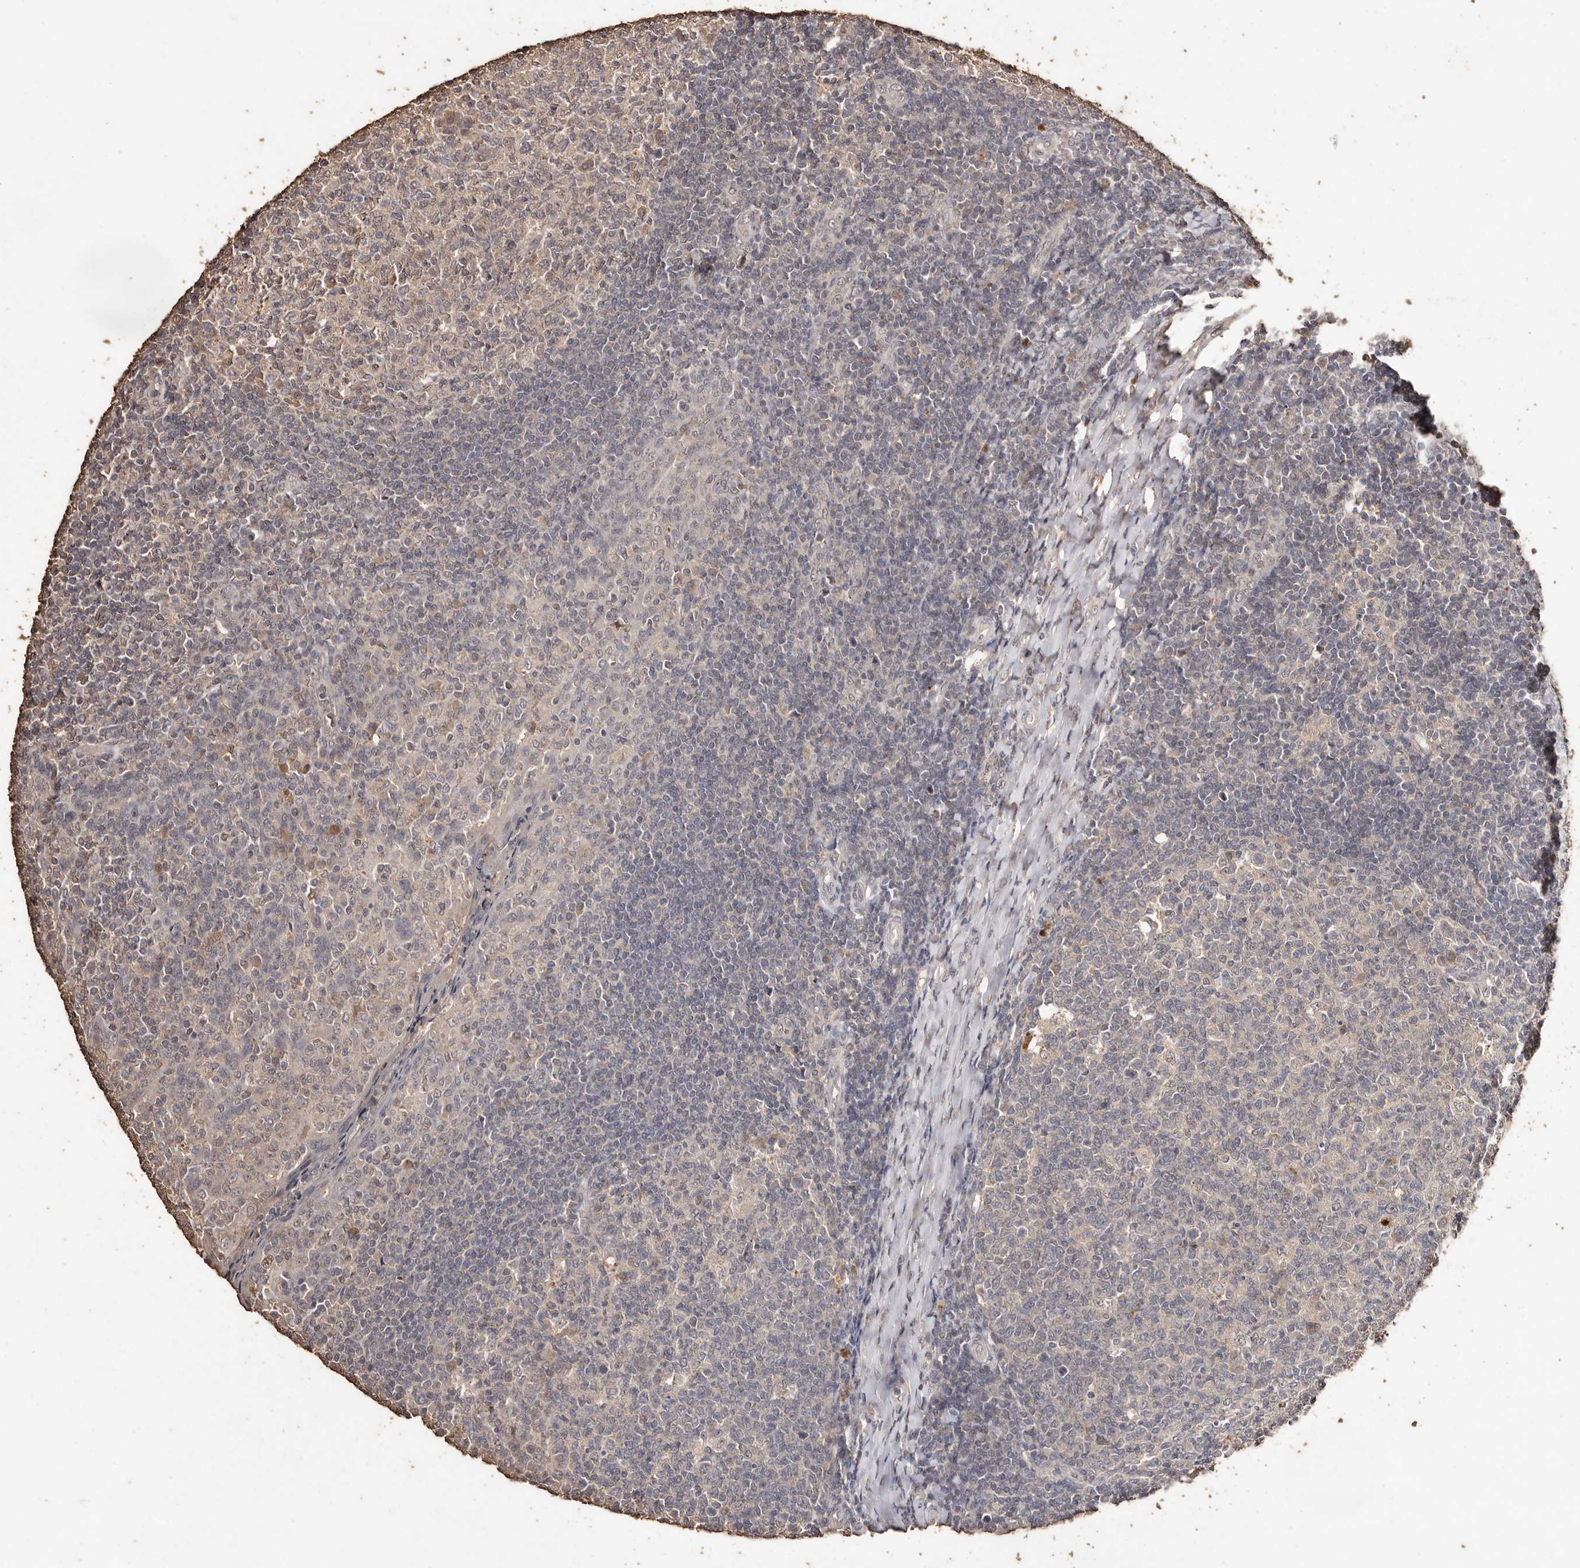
{"staining": {"intensity": "weak", "quantity": "<25%", "location": "cytoplasmic/membranous"}, "tissue": "tonsil", "cell_type": "Germinal center cells", "image_type": "normal", "snomed": [{"axis": "morphology", "description": "Normal tissue, NOS"}, {"axis": "topography", "description": "Tonsil"}], "caption": "Germinal center cells are negative for protein expression in unremarkable human tonsil. (DAB (3,3'-diaminobenzidine) IHC visualized using brightfield microscopy, high magnification).", "gene": "PKDCC", "patient": {"sex": "female", "age": 19}}